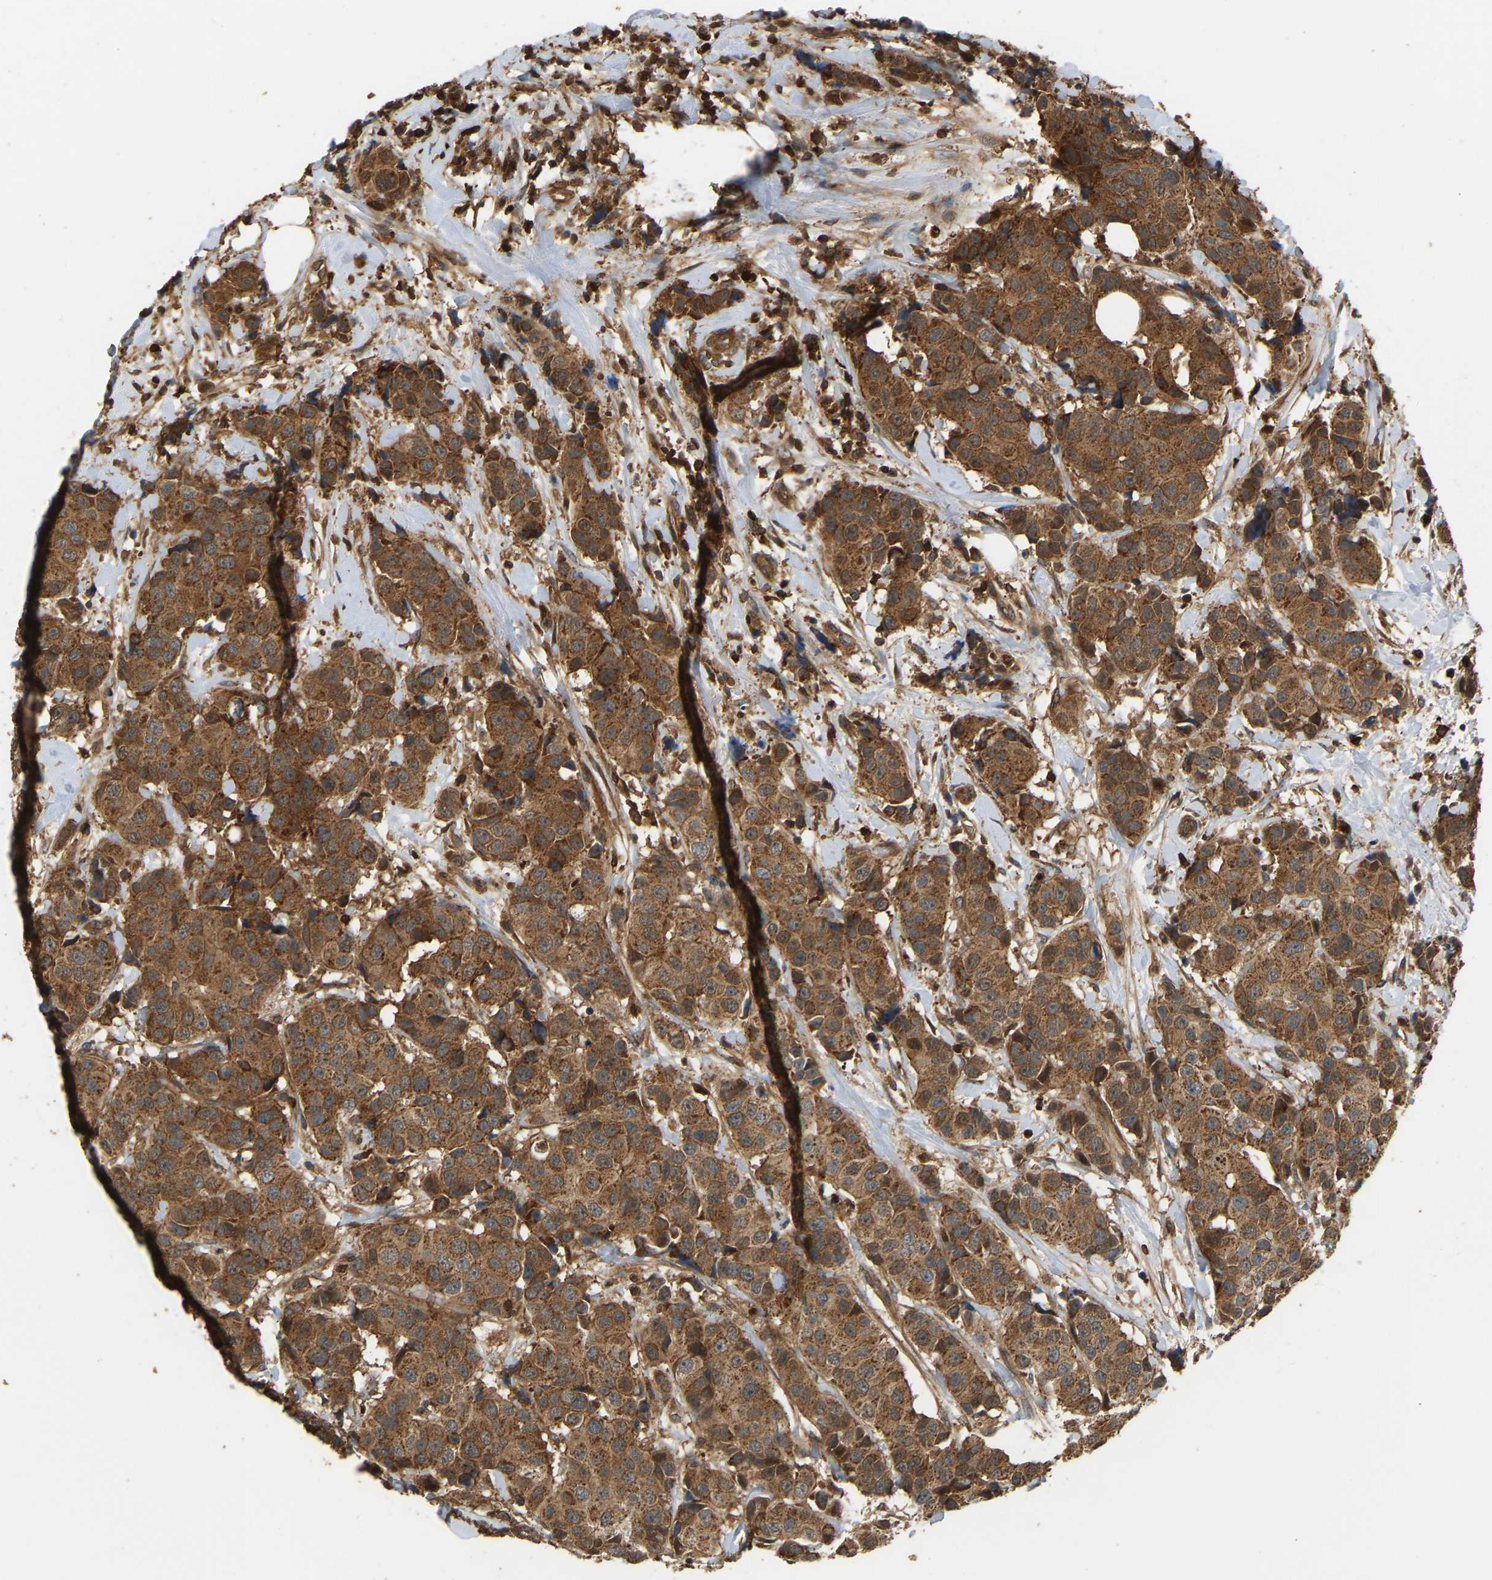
{"staining": {"intensity": "strong", "quantity": ">75%", "location": "cytoplasmic/membranous"}, "tissue": "breast cancer", "cell_type": "Tumor cells", "image_type": "cancer", "snomed": [{"axis": "morphology", "description": "Normal tissue, NOS"}, {"axis": "morphology", "description": "Duct carcinoma"}, {"axis": "topography", "description": "Breast"}], "caption": "The micrograph demonstrates immunohistochemical staining of breast cancer. There is strong cytoplasmic/membranous expression is seen in about >75% of tumor cells. The protein of interest is stained brown, and the nuclei are stained in blue (DAB IHC with brightfield microscopy, high magnification).", "gene": "GOPC", "patient": {"sex": "female", "age": 39}}